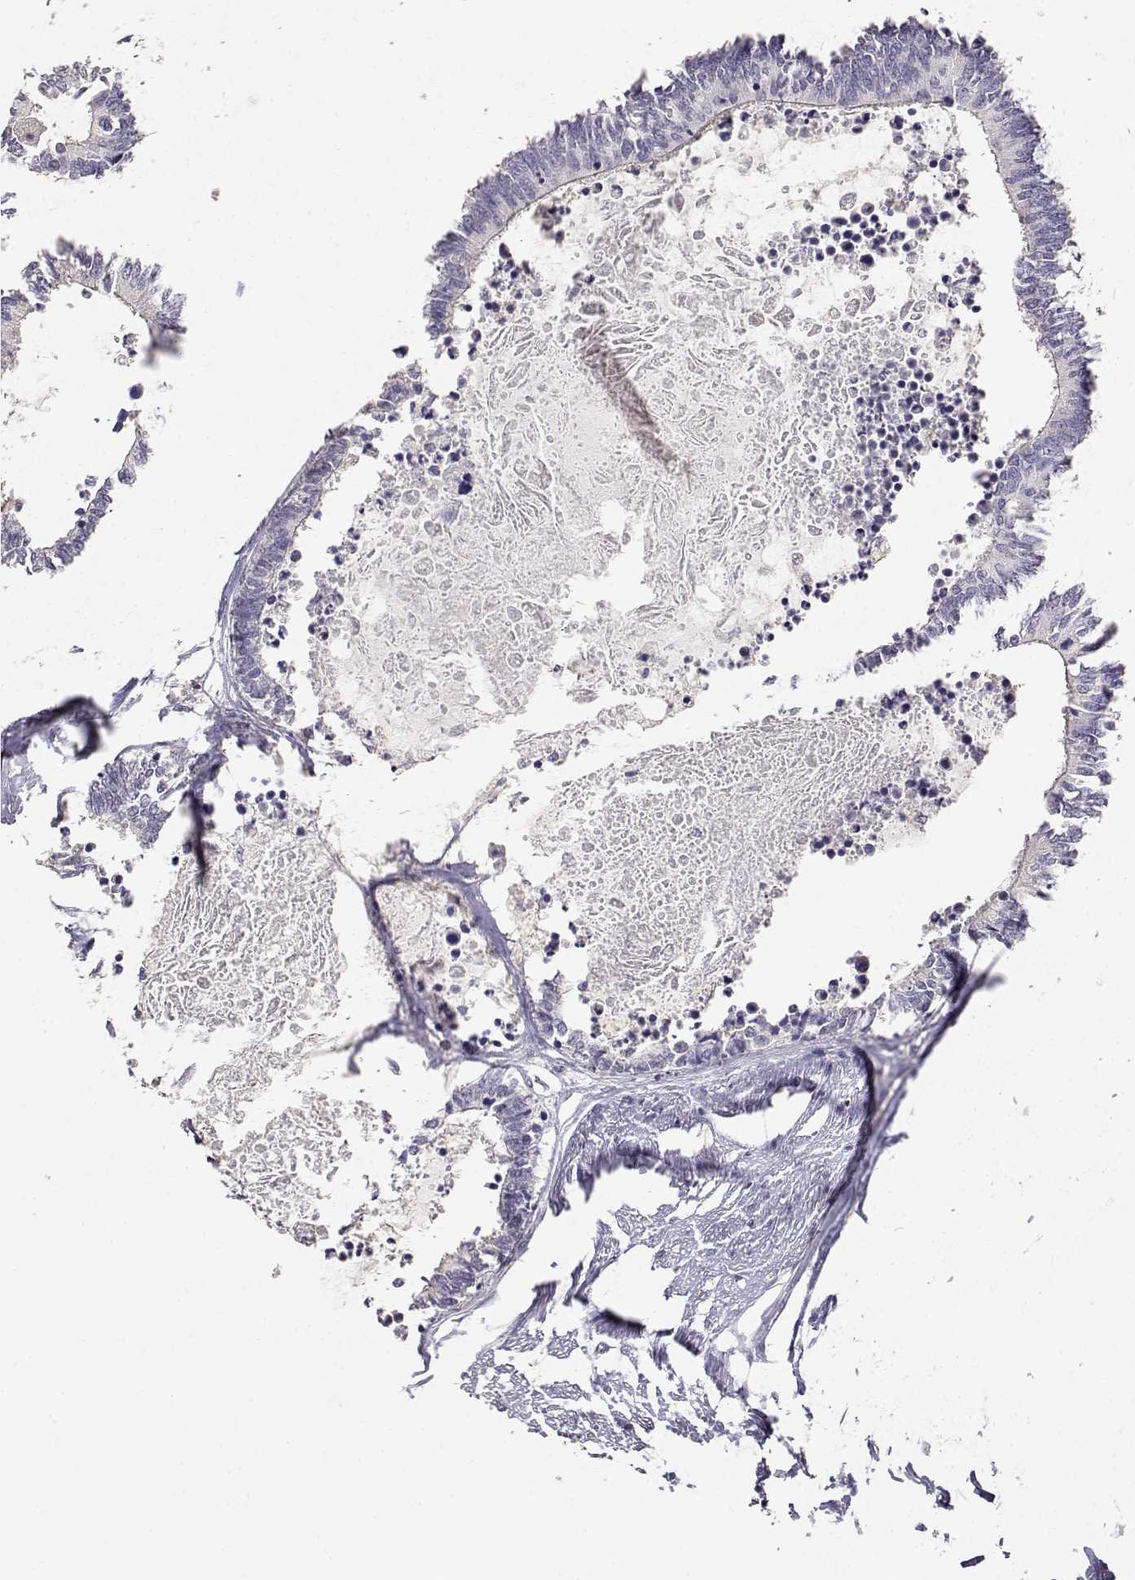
{"staining": {"intensity": "negative", "quantity": "none", "location": "none"}, "tissue": "colorectal cancer", "cell_type": "Tumor cells", "image_type": "cancer", "snomed": [{"axis": "morphology", "description": "Adenocarcinoma, NOS"}, {"axis": "topography", "description": "Colon"}, {"axis": "topography", "description": "Rectum"}], "caption": "DAB immunohistochemical staining of human colorectal cancer (adenocarcinoma) shows no significant staining in tumor cells.", "gene": "TNFRSF10C", "patient": {"sex": "male", "age": 57}}